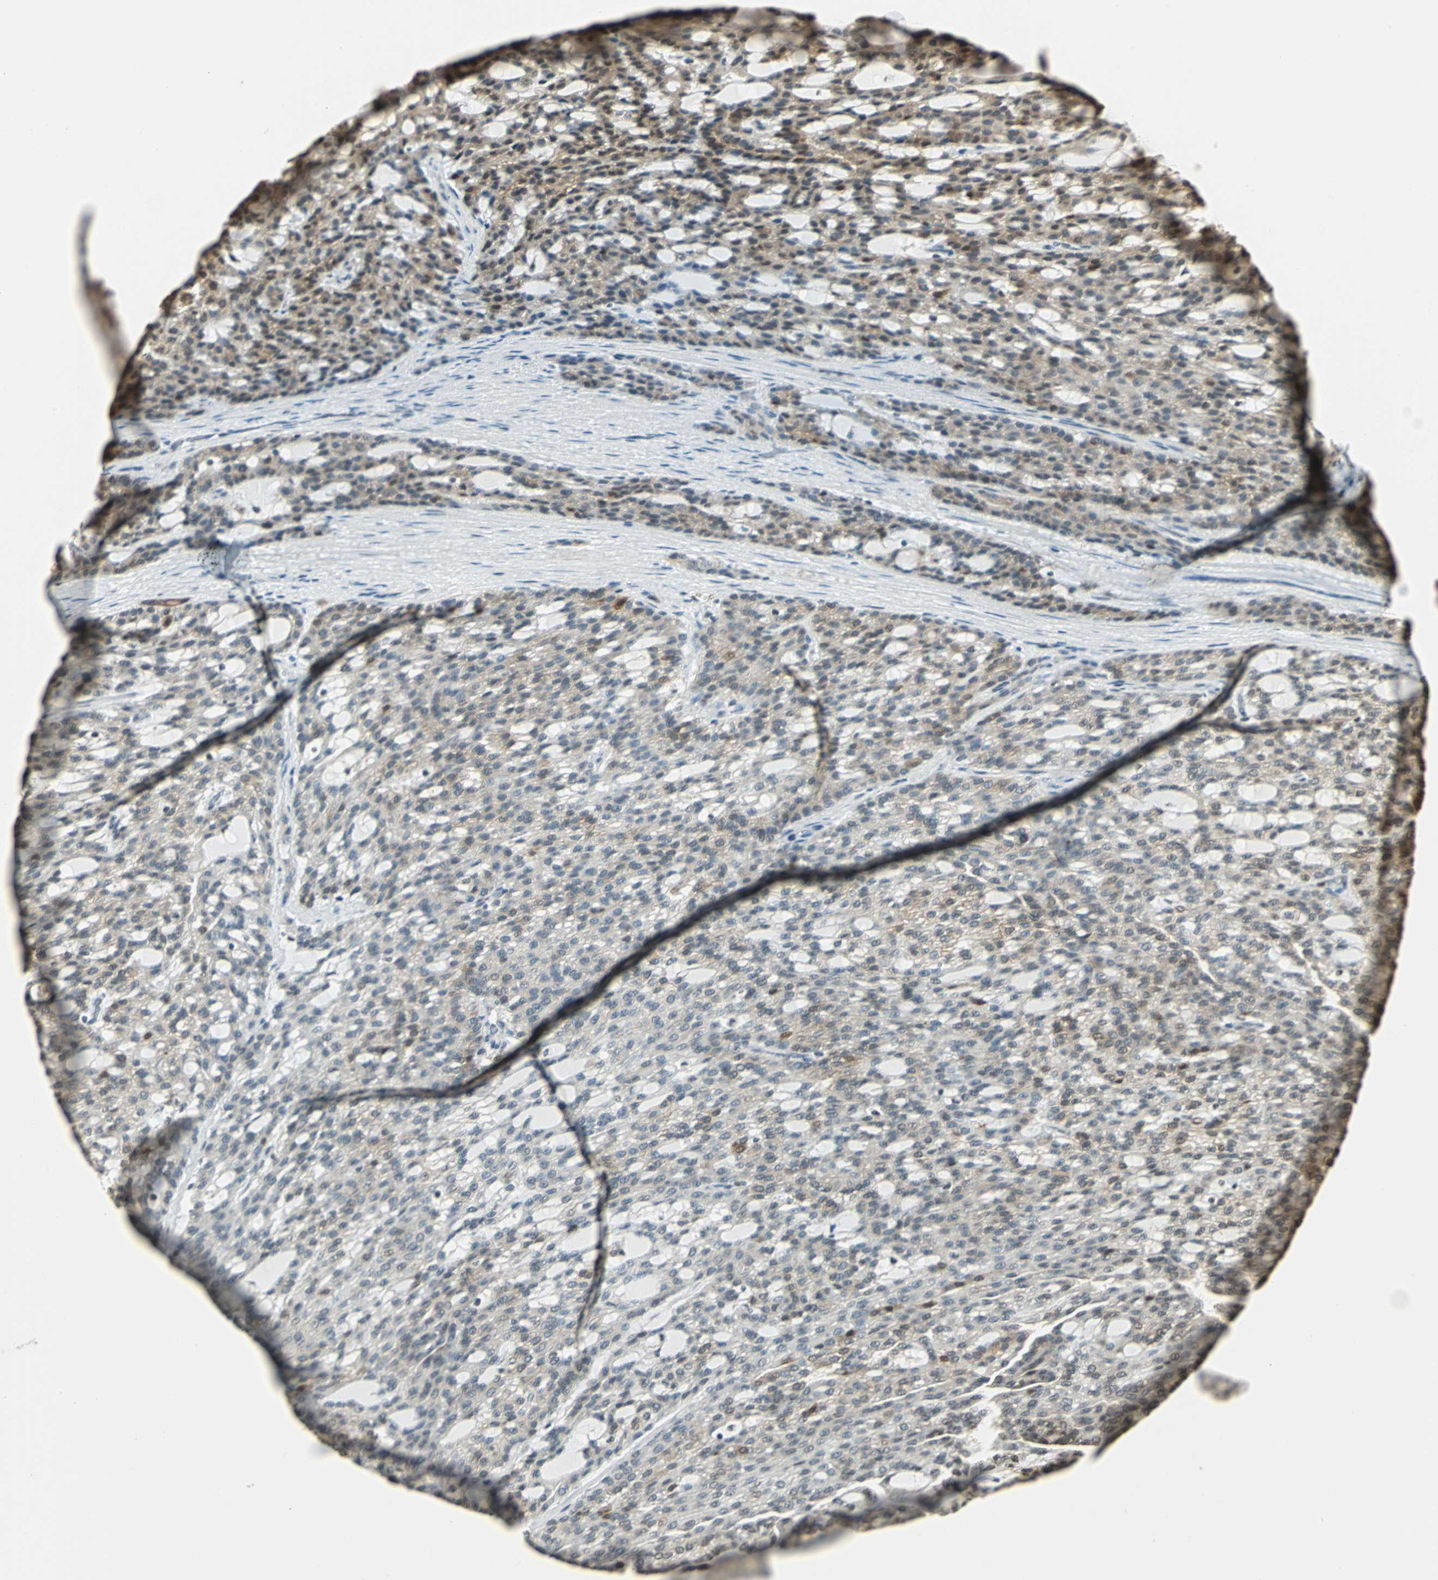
{"staining": {"intensity": "weak", "quantity": "25%-75%", "location": "cytoplasmic/membranous,nuclear"}, "tissue": "renal cancer", "cell_type": "Tumor cells", "image_type": "cancer", "snomed": [{"axis": "morphology", "description": "Adenocarcinoma, NOS"}, {"axis": "topography", "description": "Kidney"}], "caption": "The immunohistochemical stain labels weak cytoplasmic/membranous and nuclear positivity in tumor cells of adenocarcinoma (renal) tissue.", "gene": "LGALS3", "patient": {"sex": "male", "age": 63}}